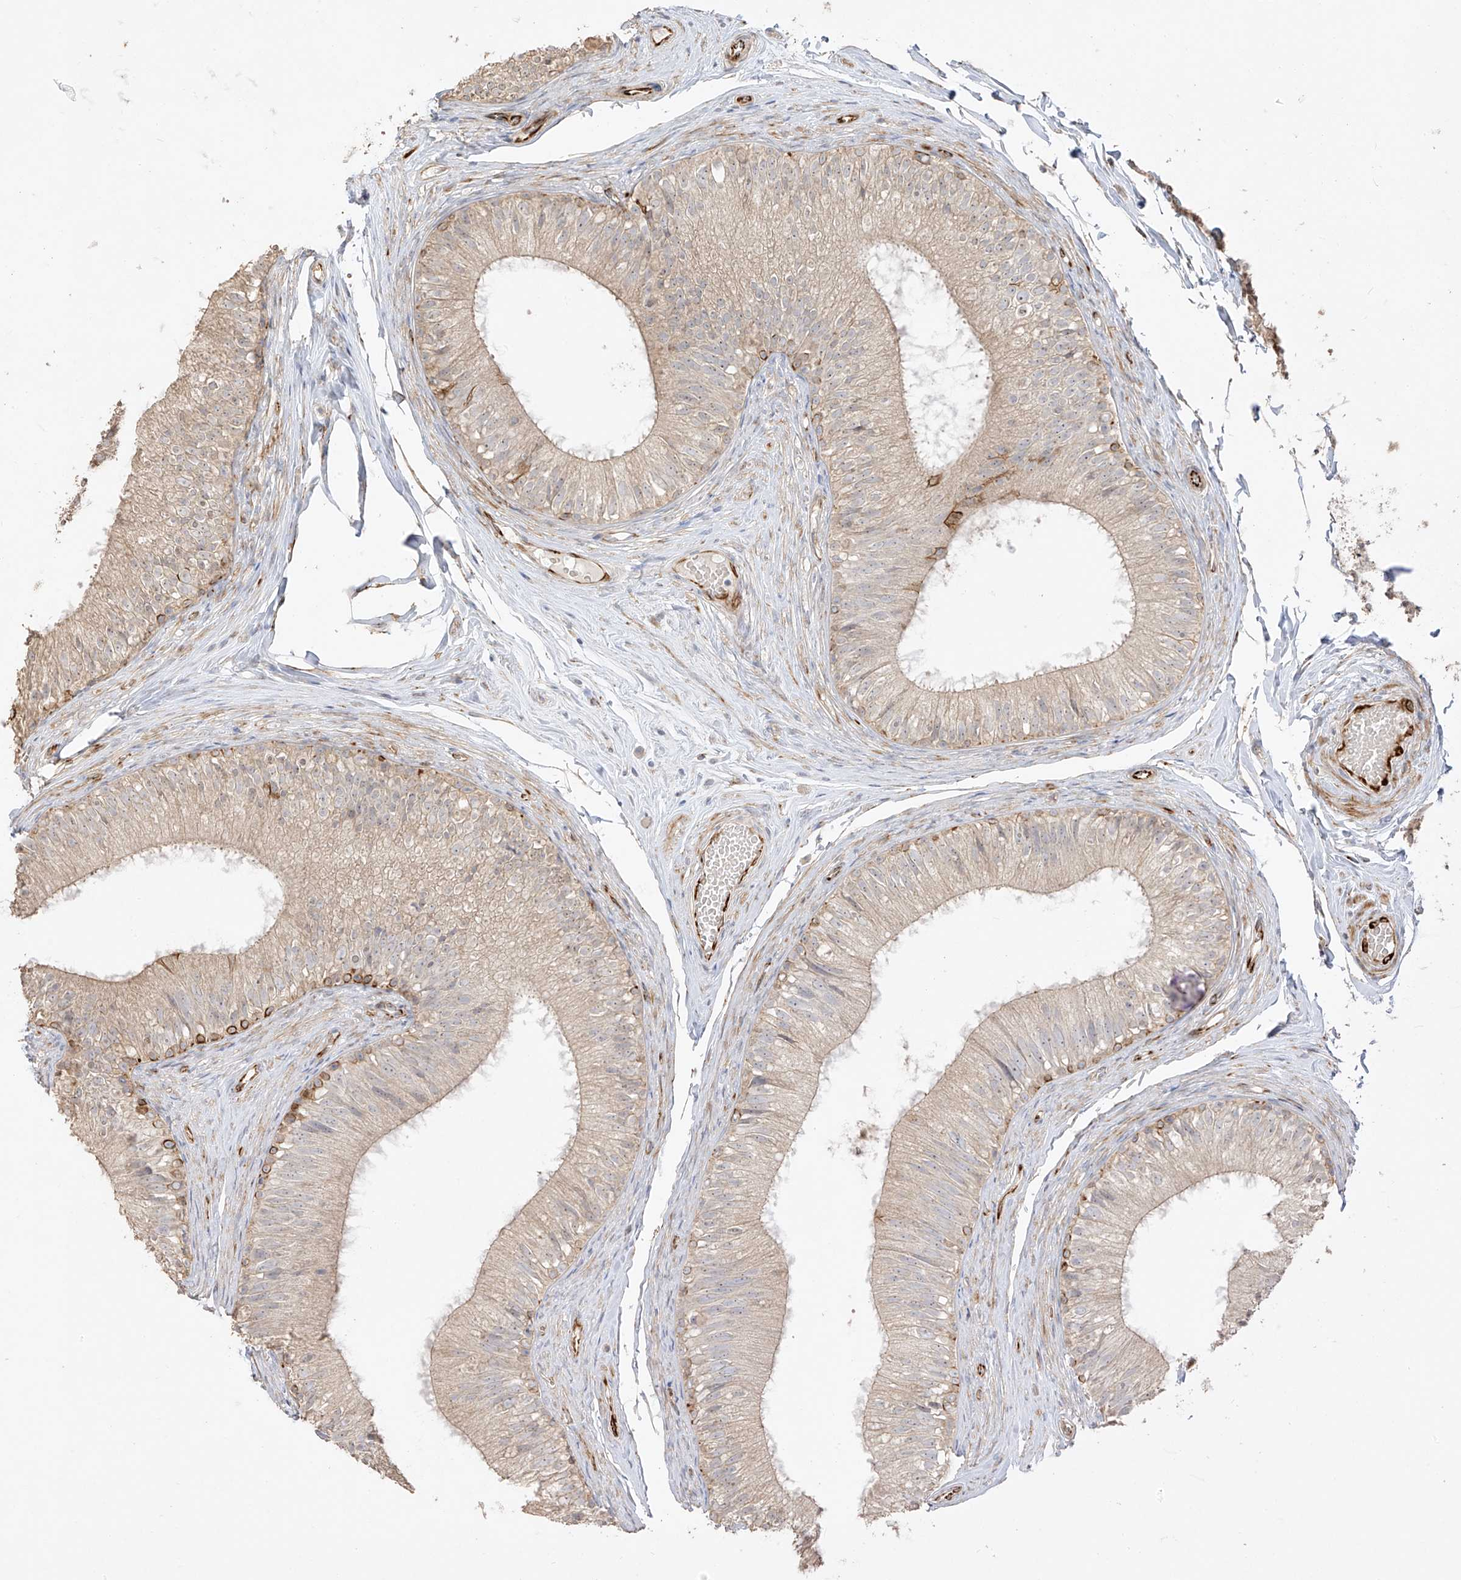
{"staining": {"intensity": "strong", "quantity": "<25%", "location": "cytoplasmic/membranous"}, "tissue": "epididymis", "cell_type": "Glandular cells", "image_type": "normal", "snomed": [{"axis": "morphology", "description": "Normal tissue, NOS"}, {"axis": "morphology", "description": "Seminoma in situ"}, {"axis": "topography", "description": "Testis"}, {"axis": "topography", "description": "Epididymis"}], "caption": "This histopathology image shows normal epididymis stained with immunohistochemistry to label a protein in brown. The cytoplasmic/membranous of glandular cells show strong positivity for the protein. Nuclei are counter-stained blue.", "gene": "DCDC2", "patient": {"sex": "male", "age": 28}}